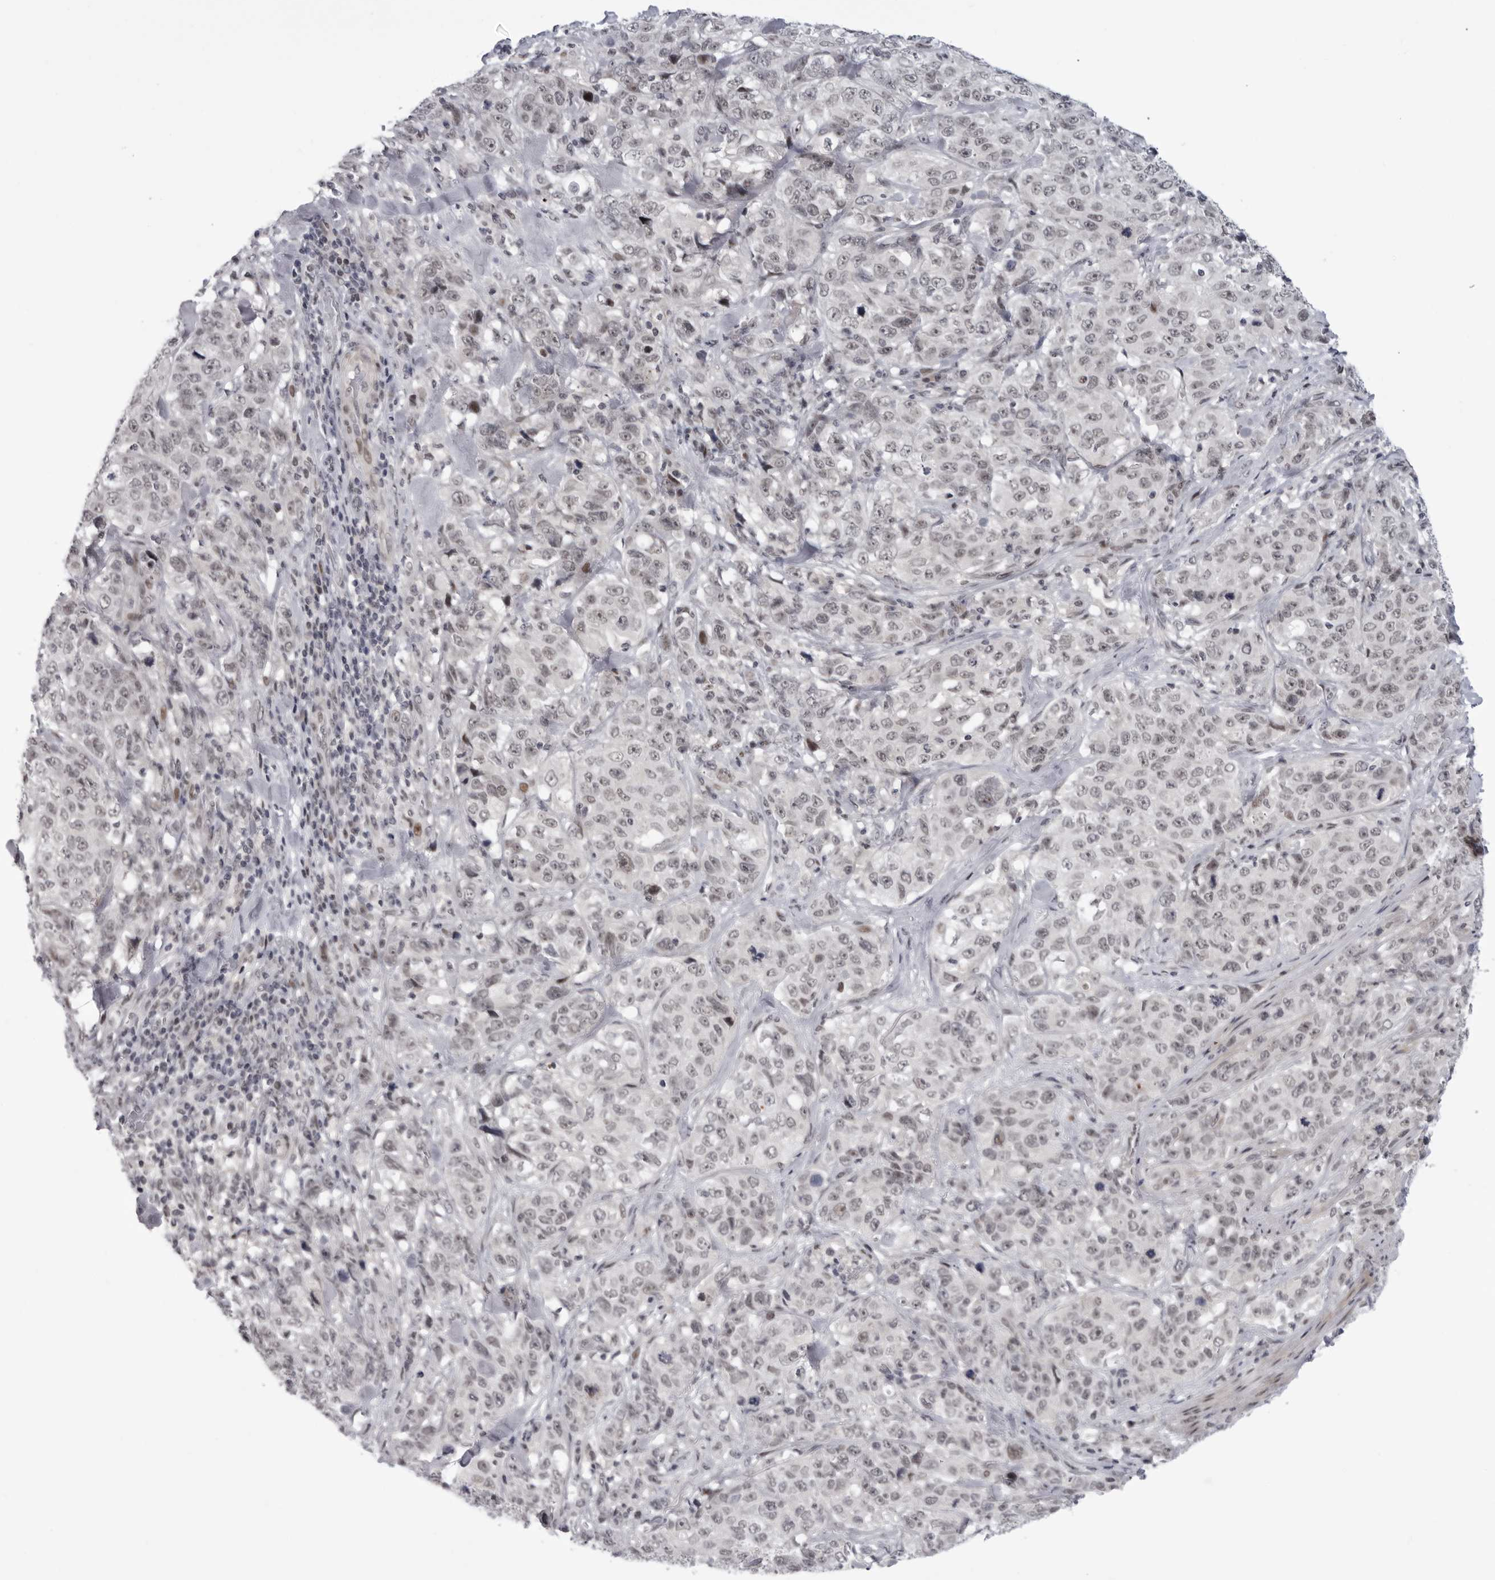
{"staining": {"intensity": "weak", "quantity": "<25%", "location": "nuclear"}, "tissue": "stomach cancer", "cell_type": "Tumor cells", "image_type": "cancer", "snomed": [{"axis": "morphology", "description": "Adenocarcinoma, NOS"}, {"axis": "topography", "description": "Stomach"}], "caption": "An IHC image of stomach cancer (adenocarcinoma) is shown. There is no staining in tumor cells of stomach cancer (adenocarcinoma).", "gene": "ALPK2", "patient": {"sex": "male", "age": 48}}